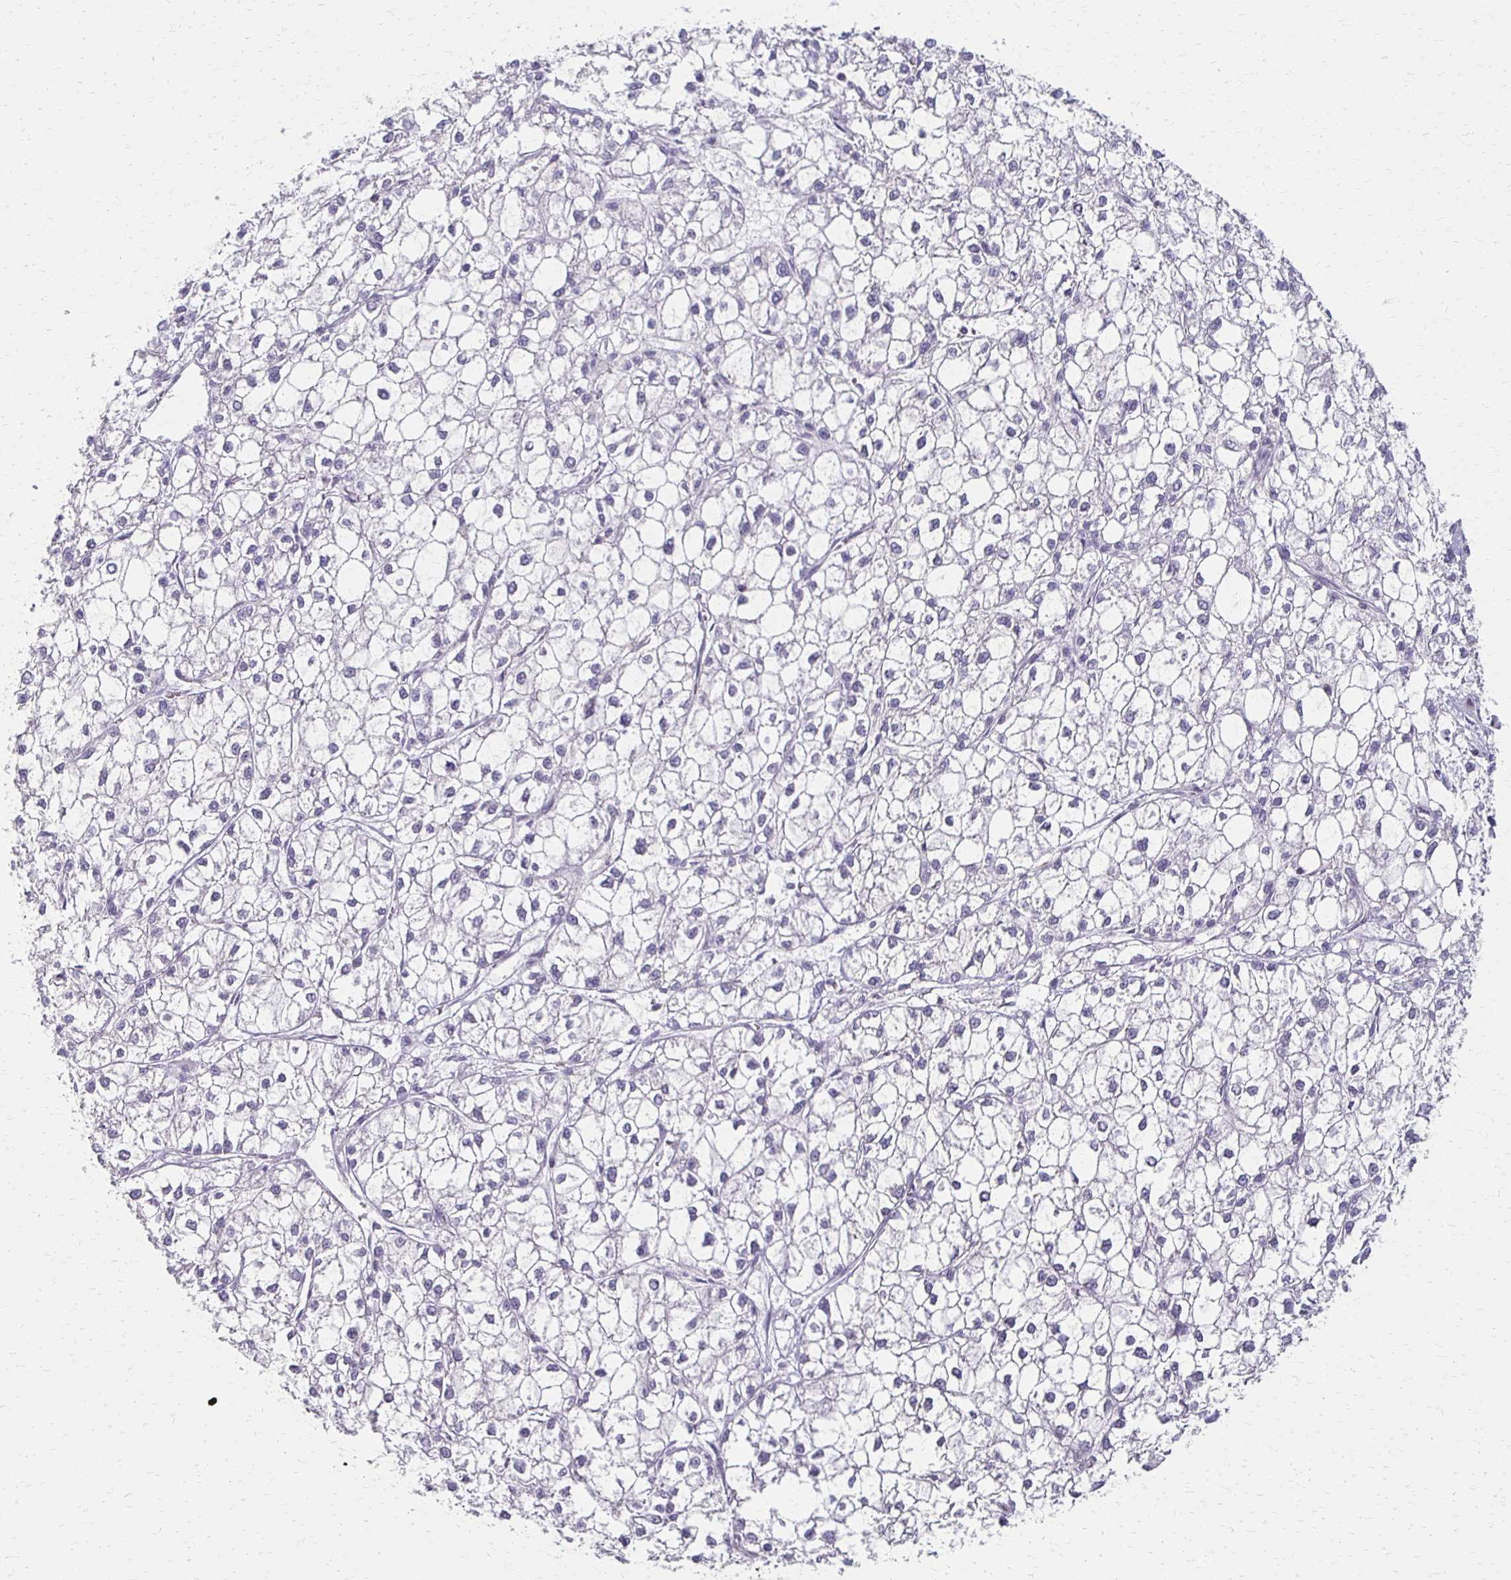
{"staining": {"intensity": "negative", "quantity": "none", "location": "none"}, "tissue": "liver cancer", "cell_type": "Tumor cells", "image_type": "cancer", "snomed": [{"axis": "morphology", "description": "Carcinoma, Hepatocellular, NOS"}, {"axis": "topography", "description": "Liver"}], "caption": "A high-resolution photomicrograph shows IHC staining of liver hepatocellular carcinoma, which displays no significant expression in tumor cells.", "gene": "FOXO4", "patient": {"sex": "female", "age": 43}}